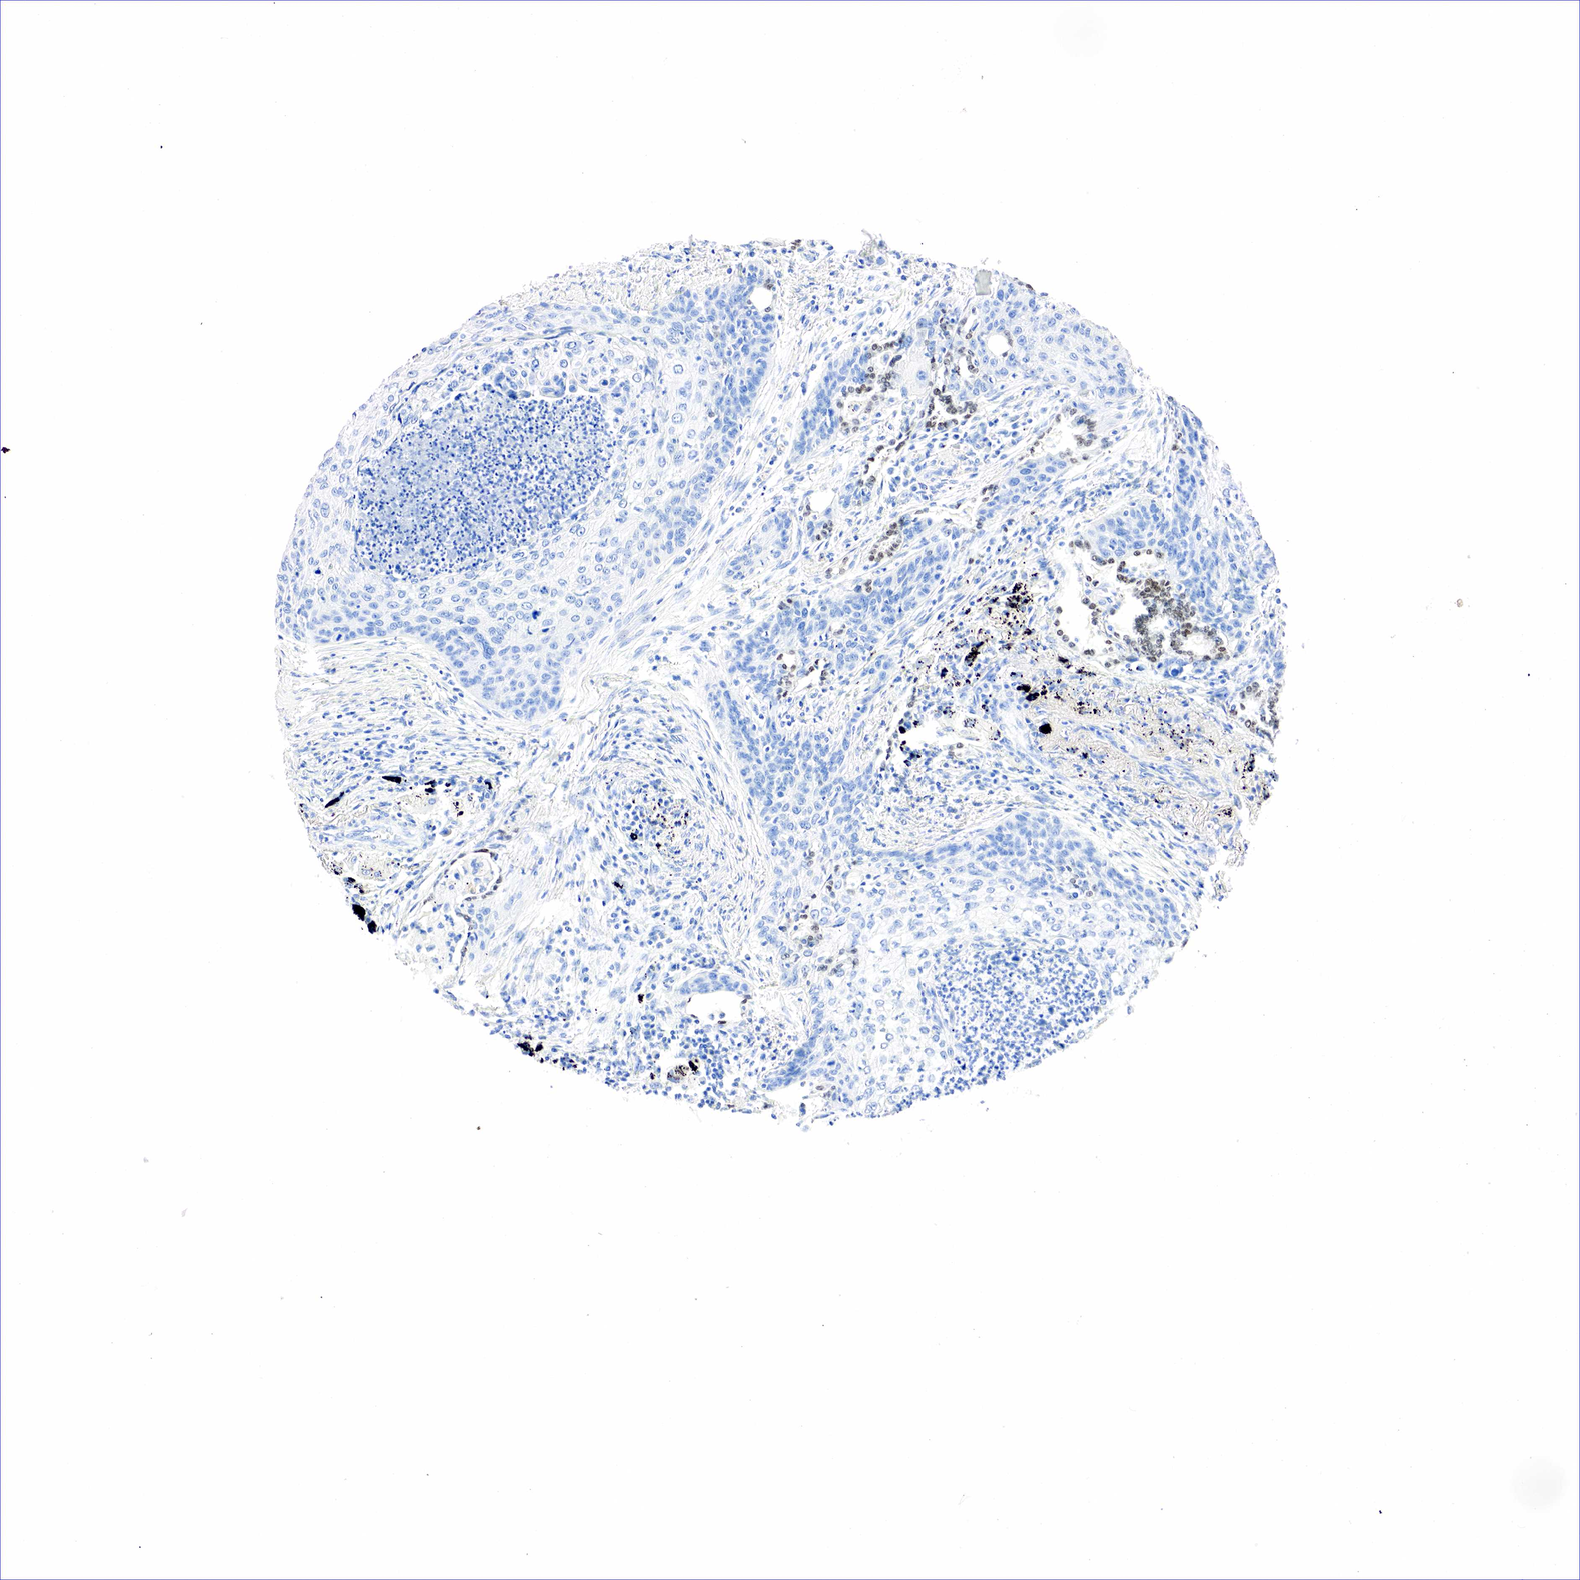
{"staining": {"intensity": "weak", "quantity": "<25%", "location": "nuclear"}, "tissue": "lung cancer", "cell_type": "Tumor cells", "image_type": "cancer", "snomed": [{"axis": "morphology", "description": "Squamous cell carcinoma, NOS"}, {"axis": "topography", "description": "Lung"}], "caption": "The photomicrograph reveals no staining of tumor cells in lung cancer.", "gene": "NKX2-1", "patient": {"sex": "male", "age": 71}}